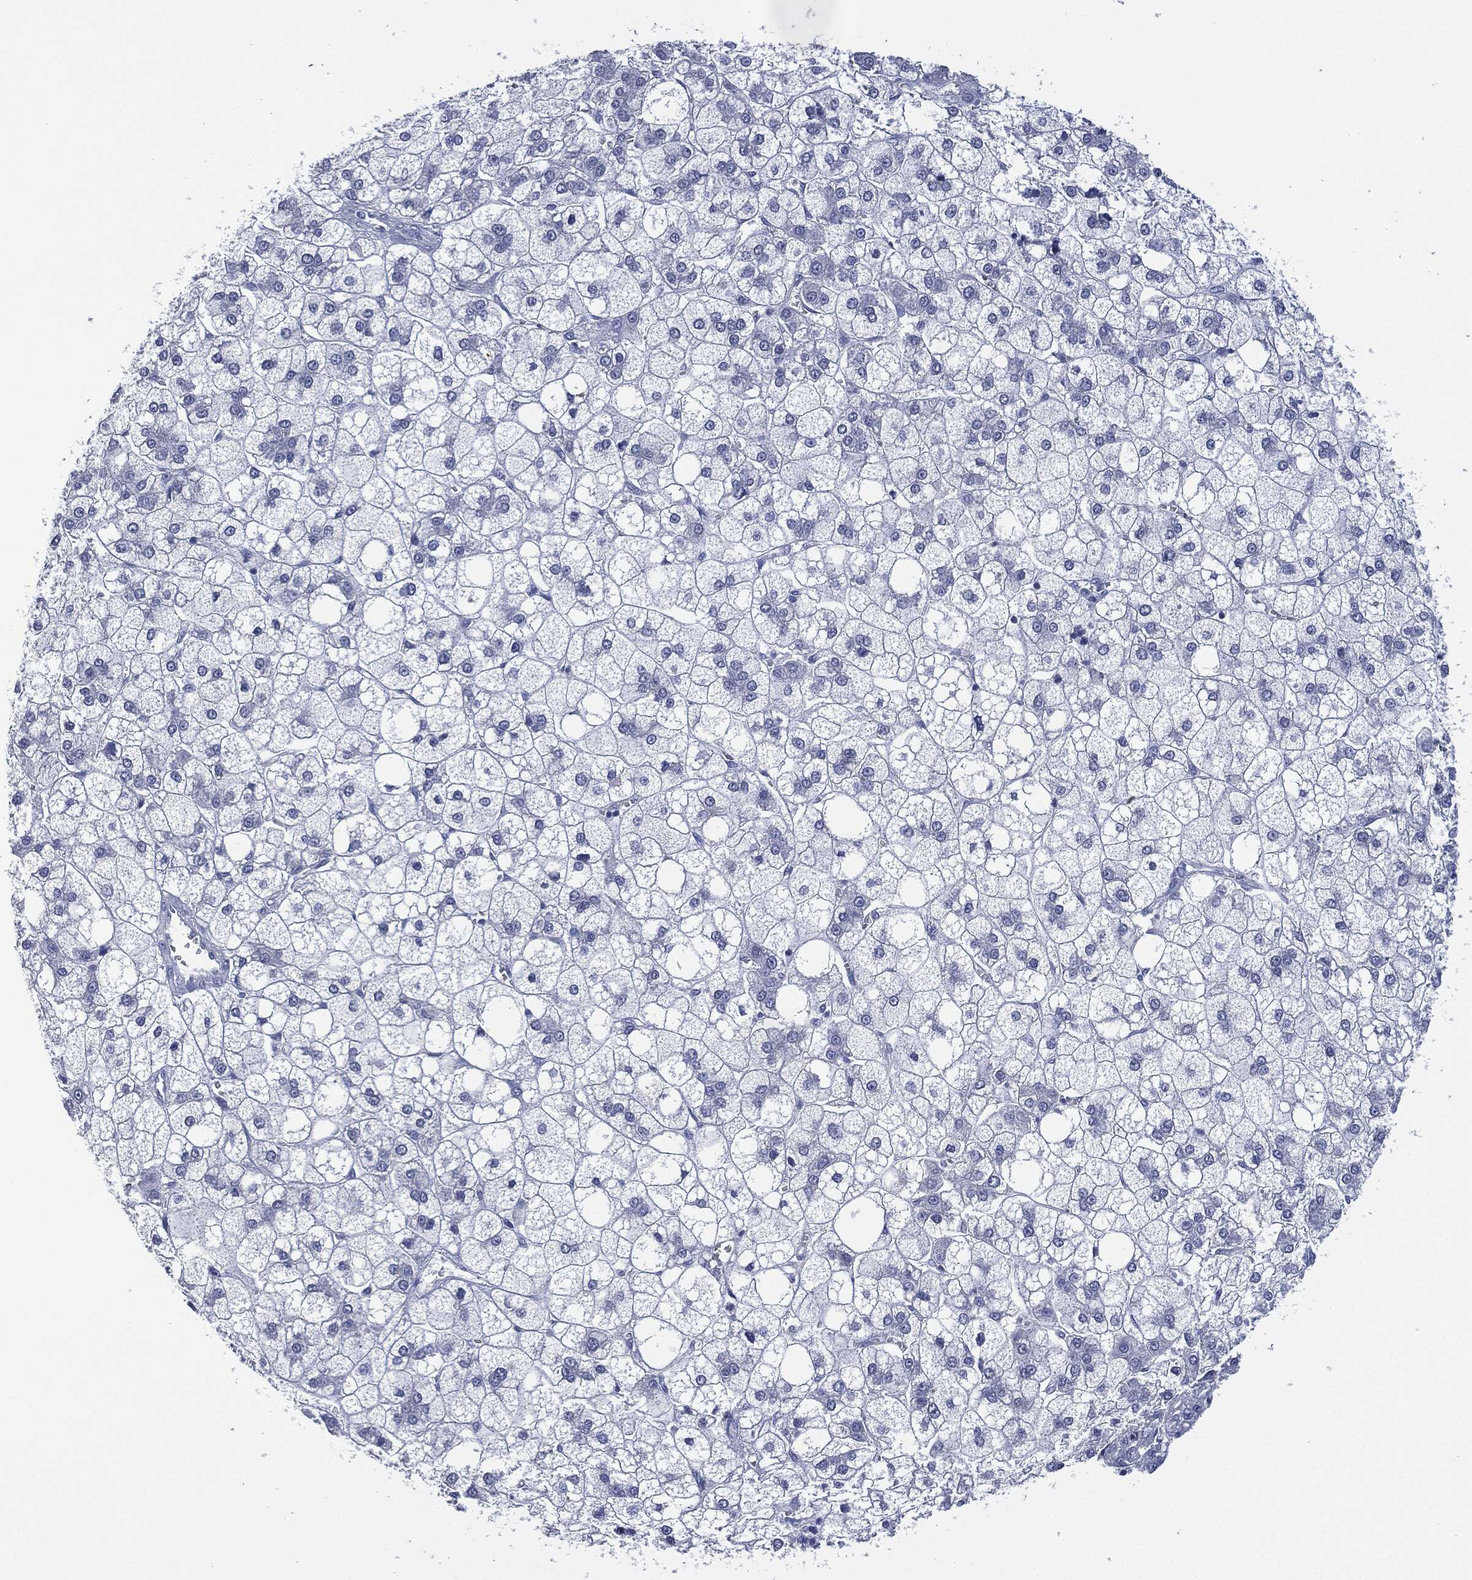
{"staining": {"intensity": "negative", "quantity": "none", "location": "none"}, "tissue": "liver cancer", "cell_type": "Tumor cells", "image_type": "cancer", "snomed": [{"axis": "morphology", "description": "Carcinoma, Hepatocellular, NOS"}, {"axis": "topography", "description": "Liver"}], "caption": "Immunohistochemistry image of neoplastic tissue: liver cancer (hepatocellular carcinoma) stained with DAB exhibits no significant protein staining in tumor cells. (DAB (3,3'-diaminobenzidine) IHC with hematoxylin counter stain).", "gene": "MUC16", "patient": {"sex": "male", "age": 73}}